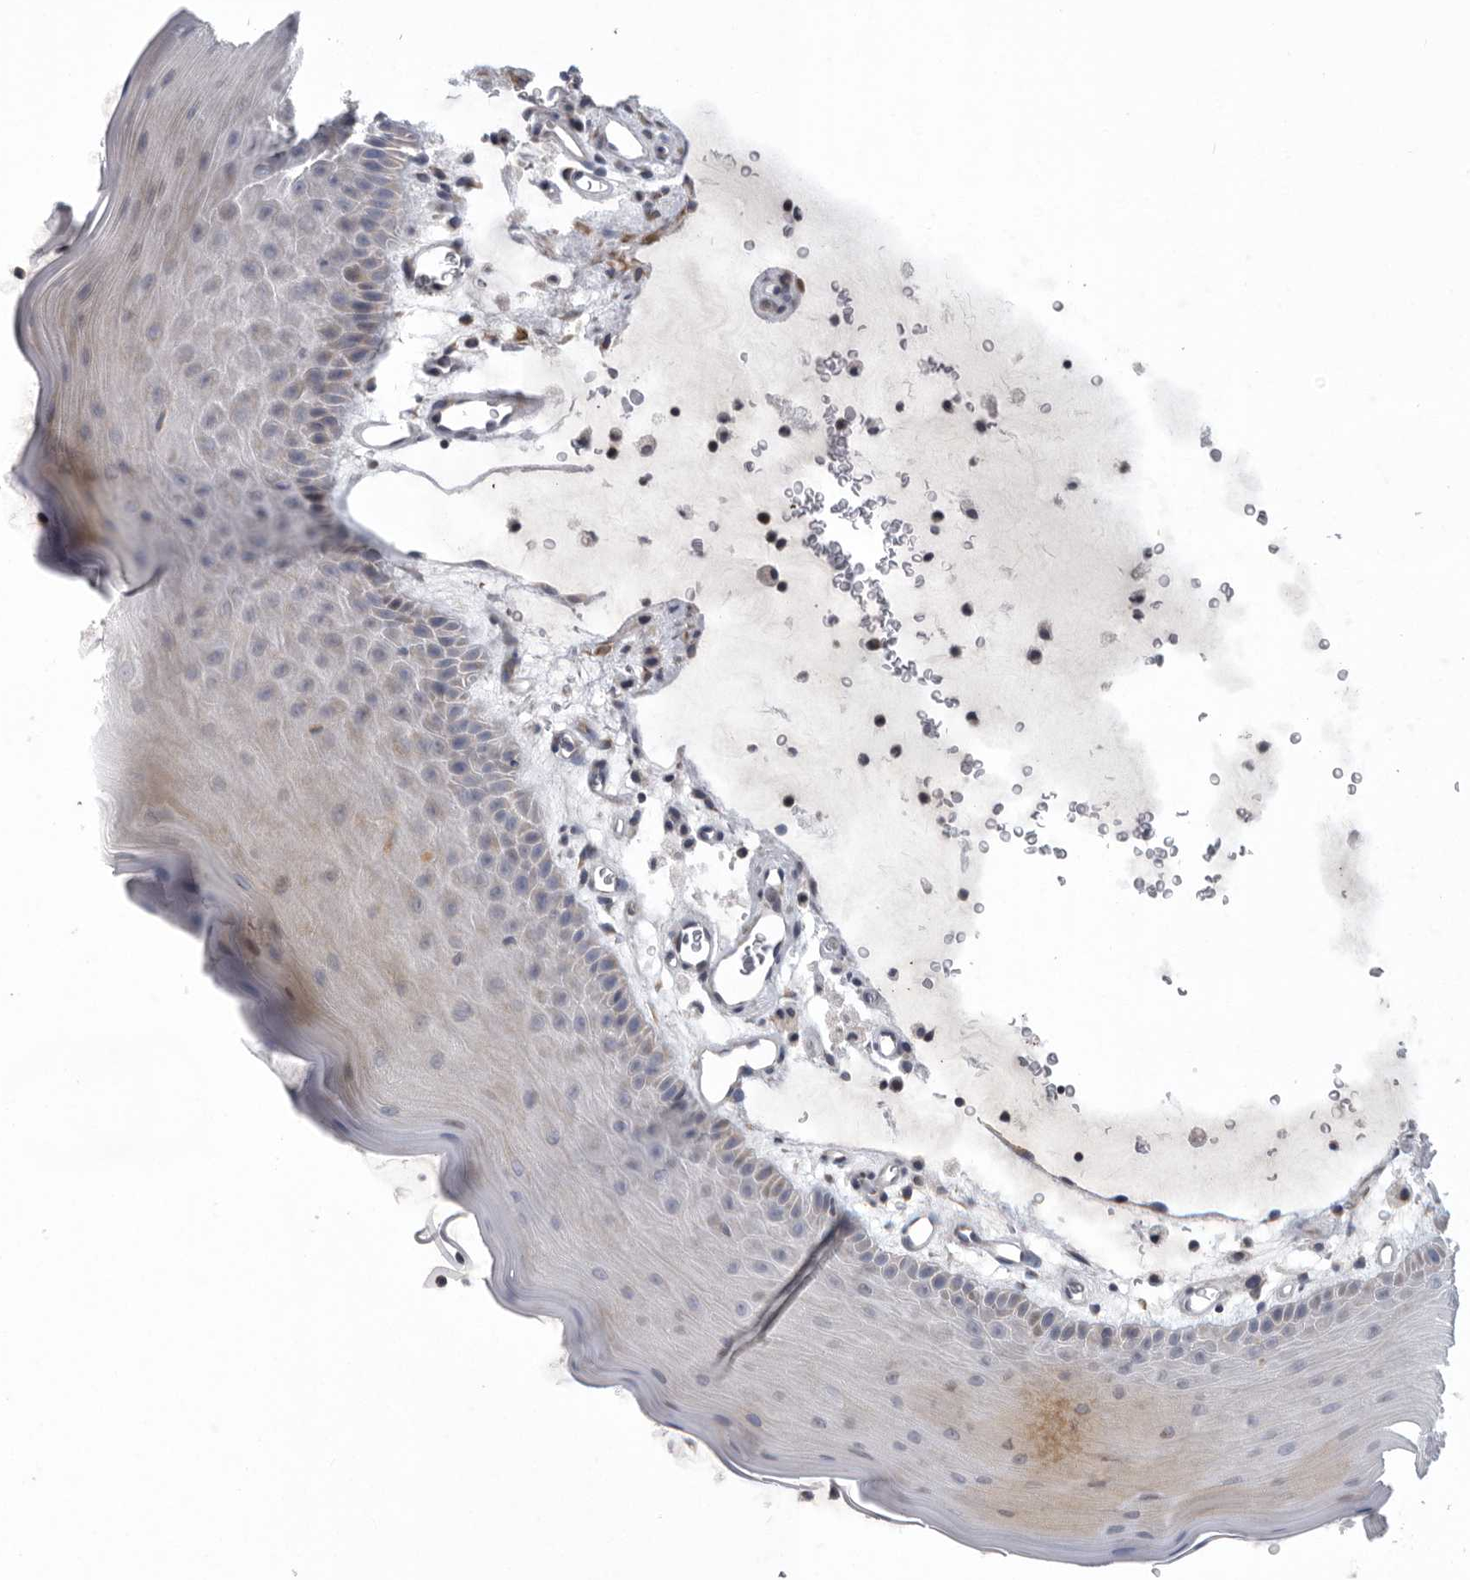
{"staining": {"intensity": "moderate", "quantity": "25%-75%", "location": "cytoplasmic/membranous"}, "tissue": "oral mucosa", "cell_type": "Squamous epithelial cells", "image_type": "normal", "snomed": [{"axis": "morphology", "description": "Normal tissue, NOS"}, {"axis": "topography", "description": "Oral tissue"}], "caption": "Squamous epithelial cells demonstrate moderate cytoplasmic/membranous positivity in approximately 25%-75% of cells in benign oral mucosa. (DAB IHC, brown staining for protein, blue staining for nuclei).", "gene": "USP24", "patient": {"sex": "male", "age": 13}}